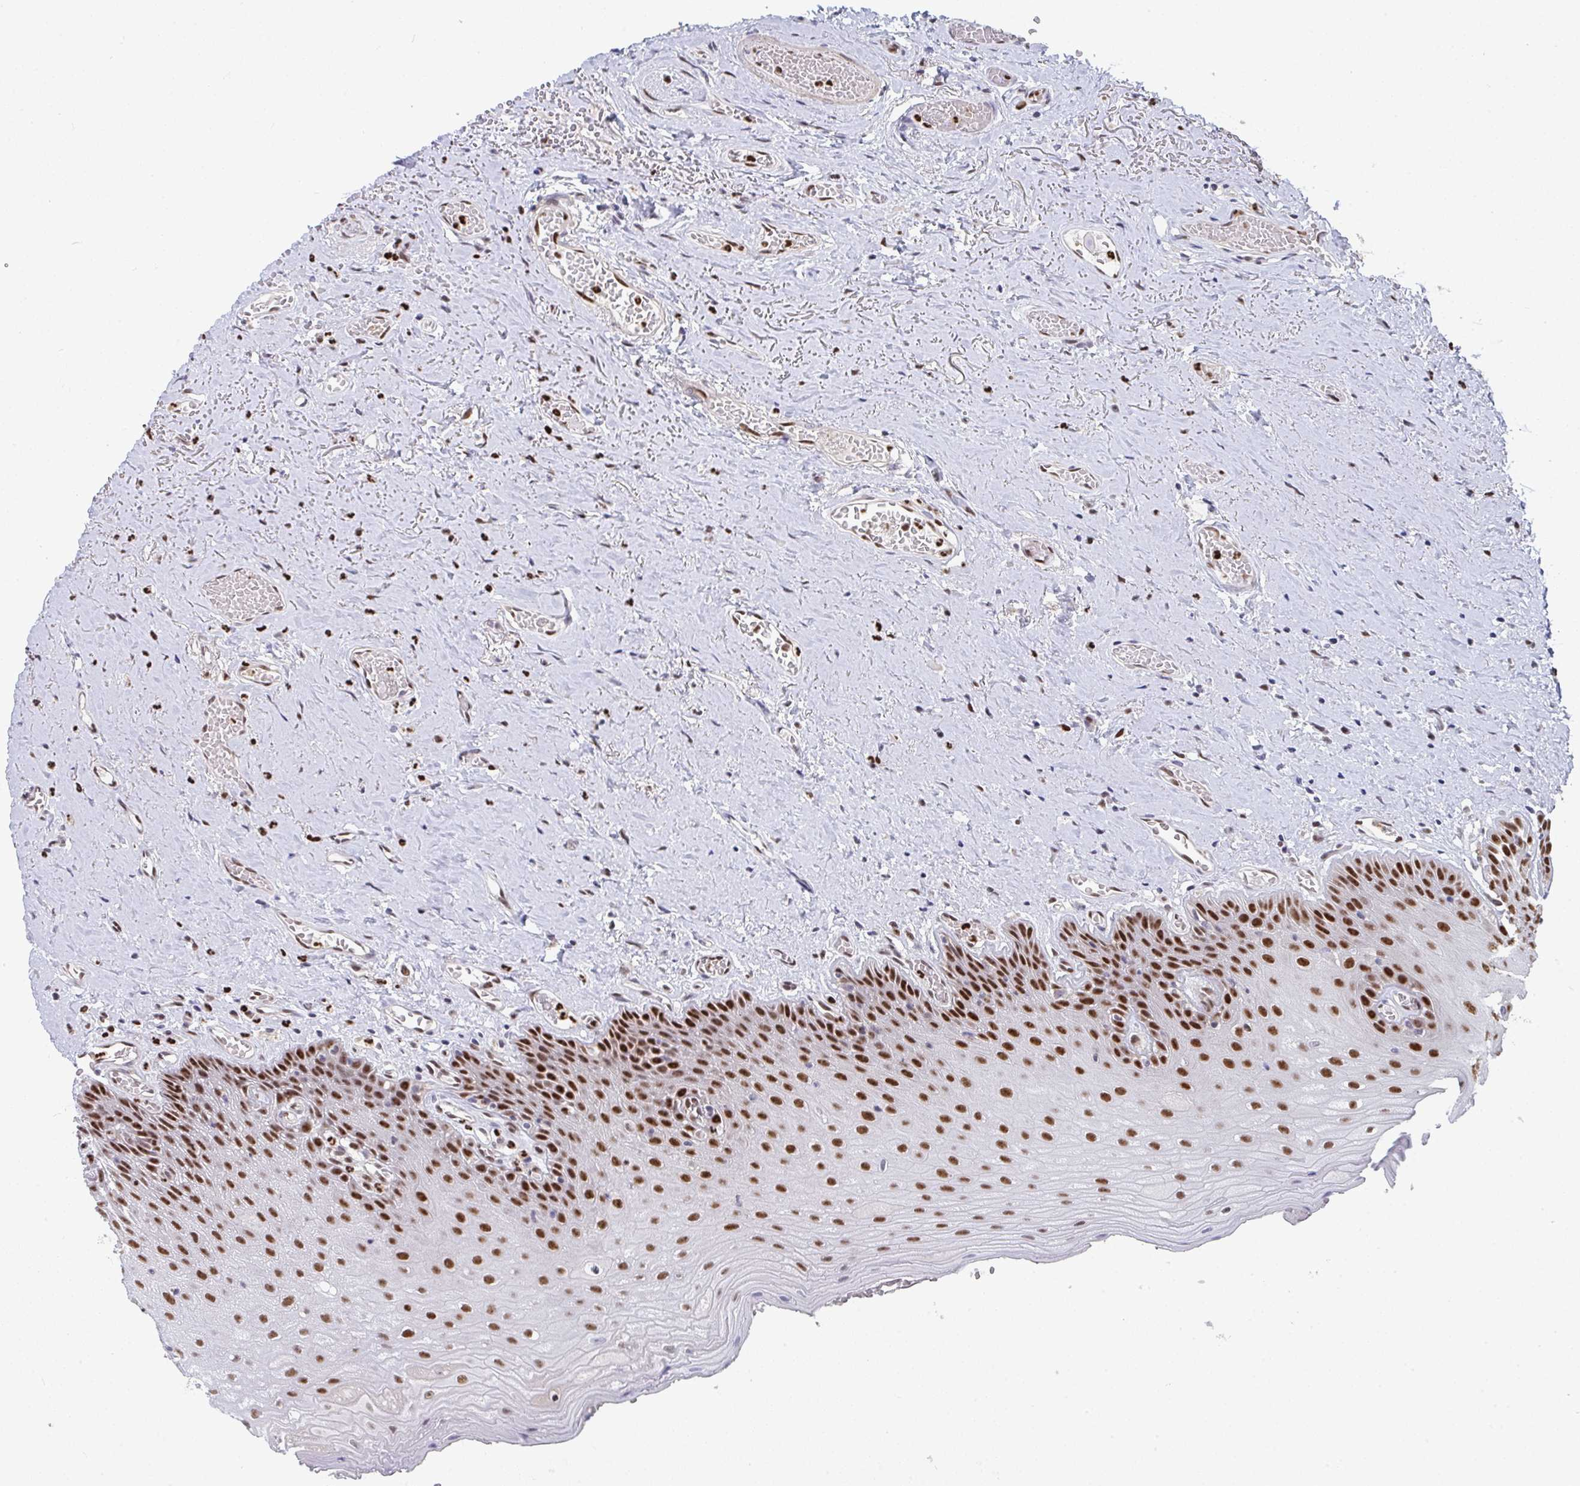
{"staining": {"intensity": "strong", "quantity": ">75%", "location": "nuclear"}, "tissue": "oral mucosa", "cell_type": "Squamous epithelial cells", "image_type": "normal", "snomed": [{"axis": "morphology", "description": "Normal tissue, NOS"}, {"axis": "morphology", "description": "Squamous cell carcinoma, NOS"}, {"axis": "topography", "description": "Oral tissue"}, {"axis": "topography", "description": "Peripheral nerve tissue"}, {"axis": "topography", "description": "Head-Neck"}], "caption": "A brown stain labels strong nuclear expression of a protein in squamous epithelial cells of benign human oral mucosa. (DAB IHC, brown staining for protein, blue staining for nuclei).", "gene": "JDP2", "patient": {"sex": "female", "age": 59}}